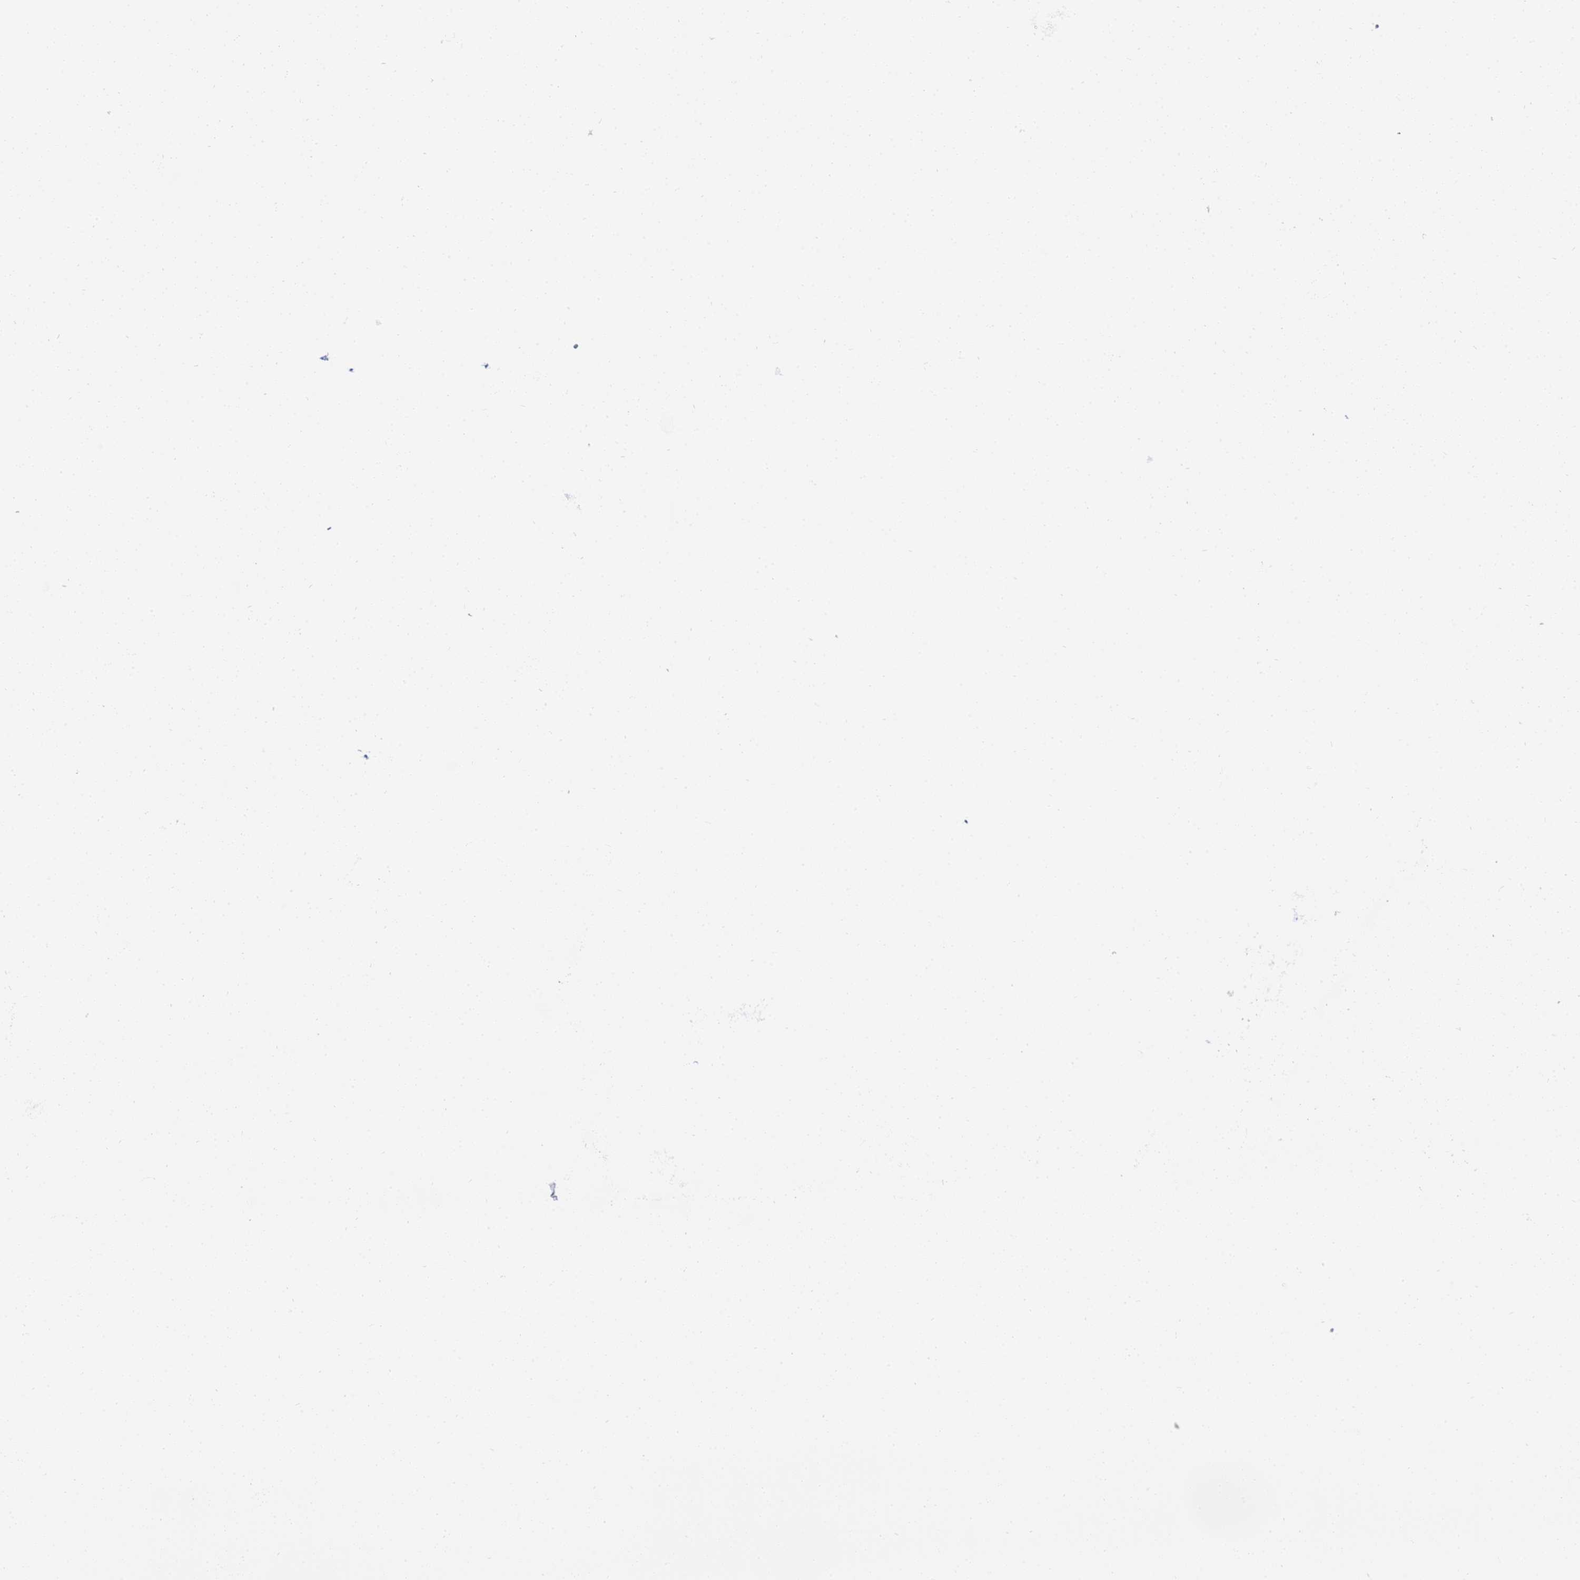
{"staining": {"intensity": "weak", "quantity": ">75%", "location": "cytoplasmic/membranous"}, "tissue": "ovarian cancer", "cell_type": "Tumor cells", "image_type": "cancer", "snomed": [{"axis": "morphology", "description": "Cystadenocarcinoma, serous, NOS"}, {"axis": "topography", "description": "Ovary"}], "caption": "Ovarian cancer tissue reveals weak cytoplasmic/membranous positivity in approximately >75% of tumor cells, visualized by immunohistochemistry.", "gene": "RAB39B", "patient": {"sex": "female", "age": 56}}